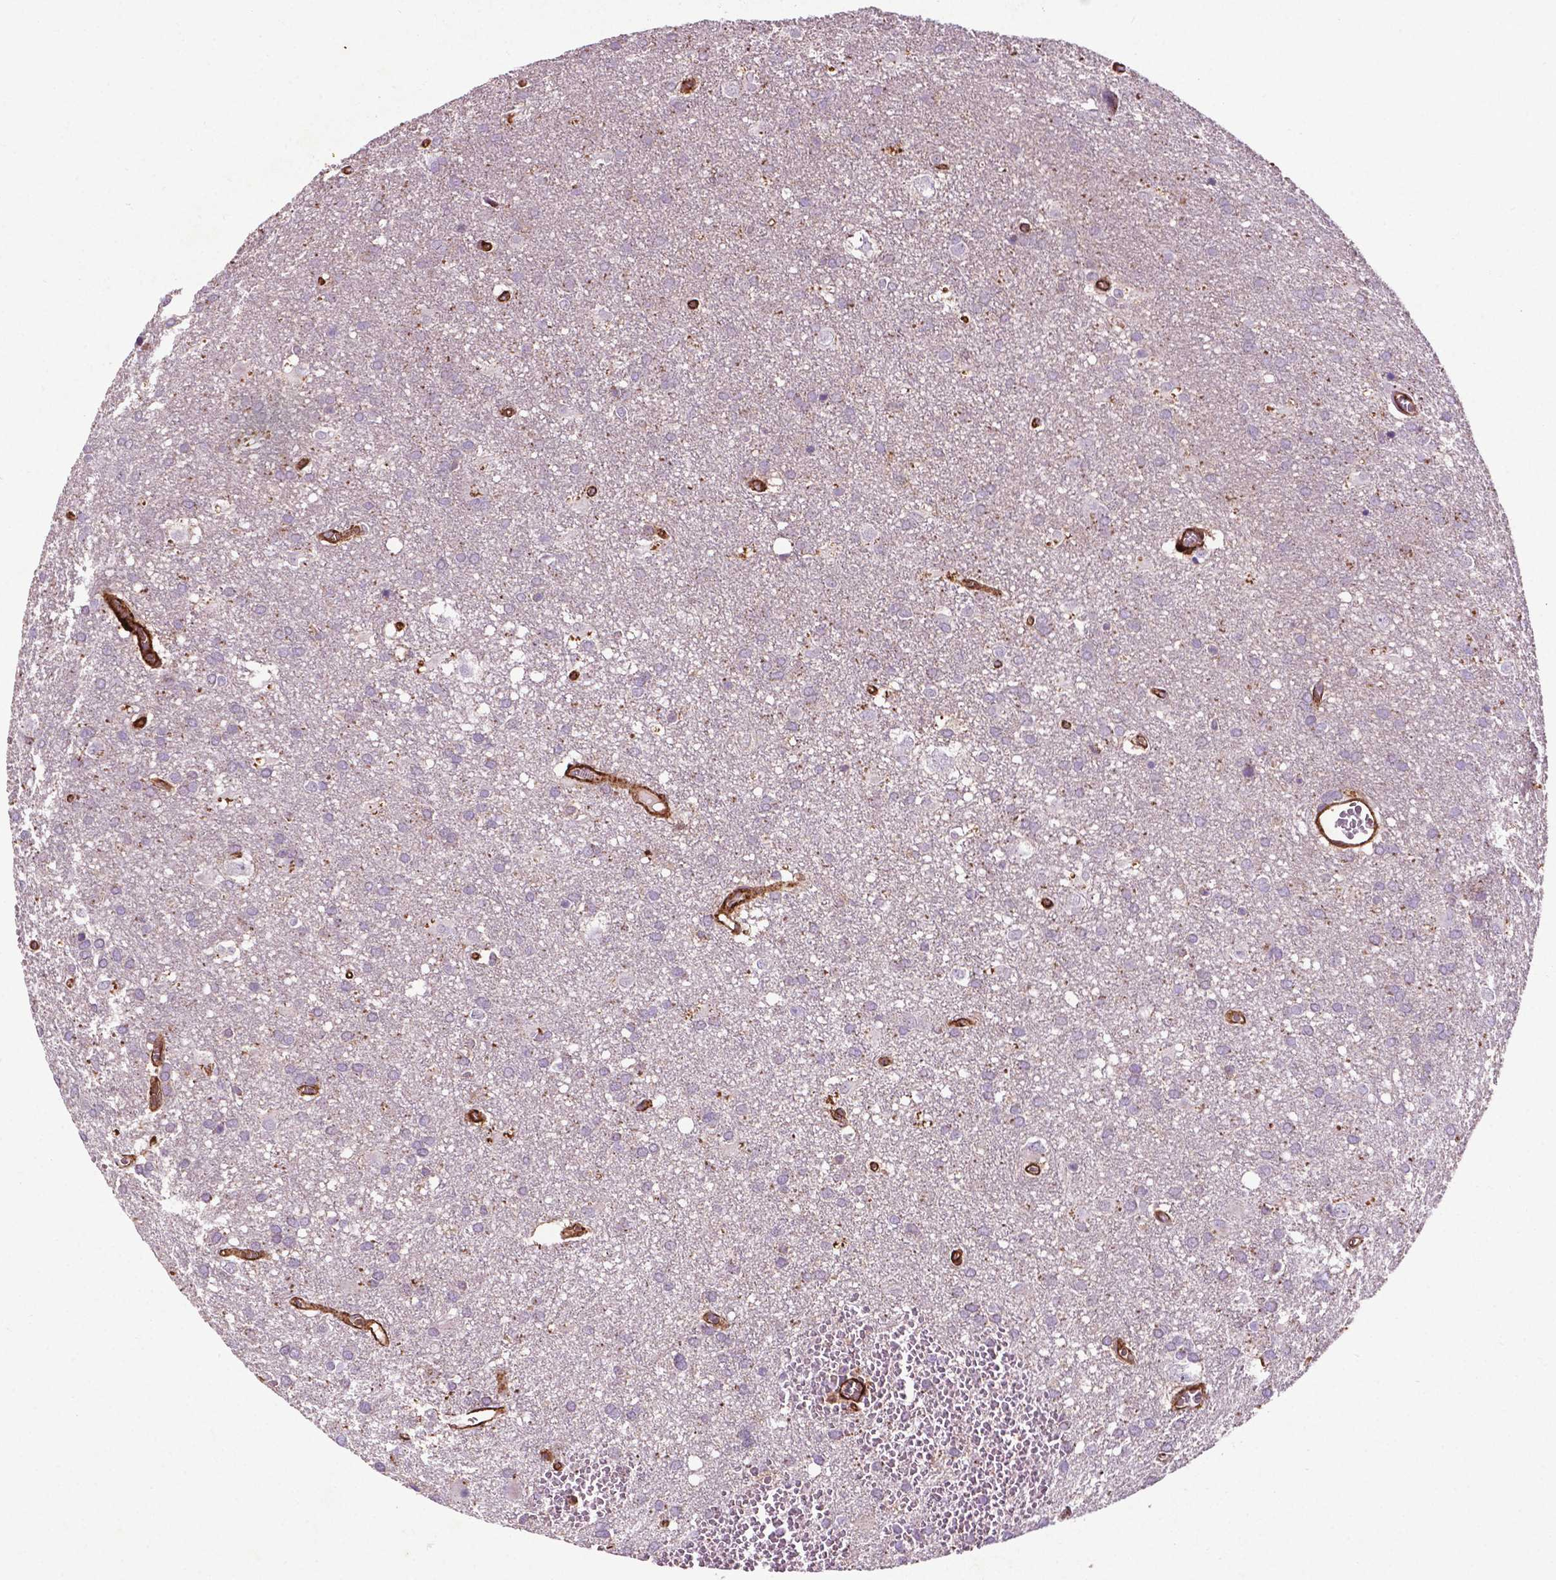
{"staining": {"intensity": "negative", "quantity": "none", "location": "none"}, "tissue": "glioma", "cell_type": "Tumor cells", "image_type": "cancer", "snomed": [{"axis": "morphology", "description": "Glioma, malignant, Low grade"}, {"axis": "topography", "description": "Brain"}], "caption": "The photomicrograph exhibits no significant expression in tumor cells of malignant low-grade glioma. (DAB (3,3'-diaminobenzidine) IHC visualized using brightfield microscopy, high magnification).", "gene": "RRAS", "patient": {"sex": "male", "age": 66}}